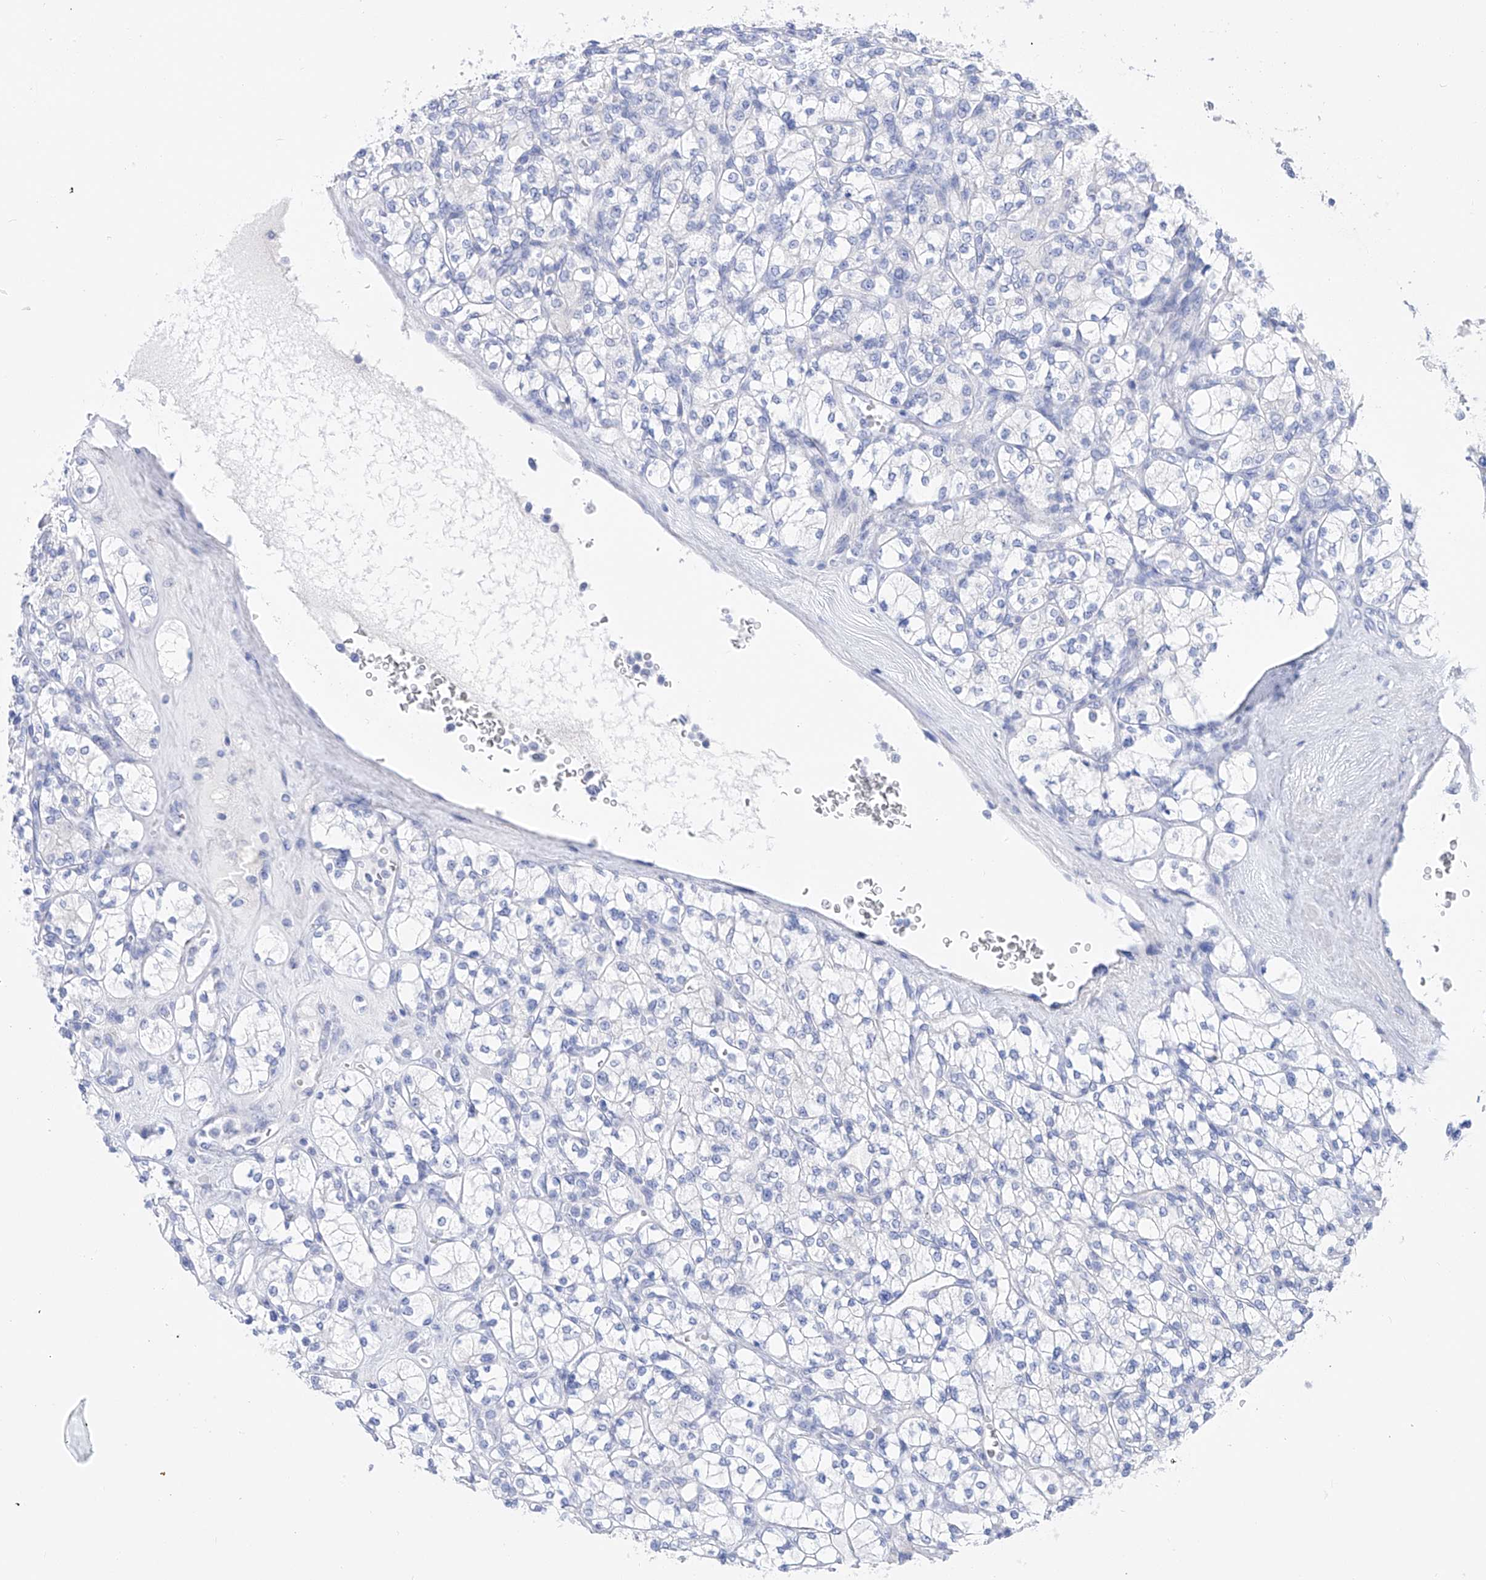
{"staining": {"intensity": "negative", "quantity": "none", "location": "none"}, "tissue": "renal cancer", "cell_type": "Tumor cells", "image_type": "cancer", "snomed": [{"axis": "morphology", "description": "Adenocarcinoma, NOS"}, {"axis": "topography", "description": "Kidney"}], "caption": "Adenocarcinoma (renal) was stained to show a protein in brown. There is no significant expression in tumor cells.", "gene": "FLG", "patient": {"sex": "male", "age": 77}}